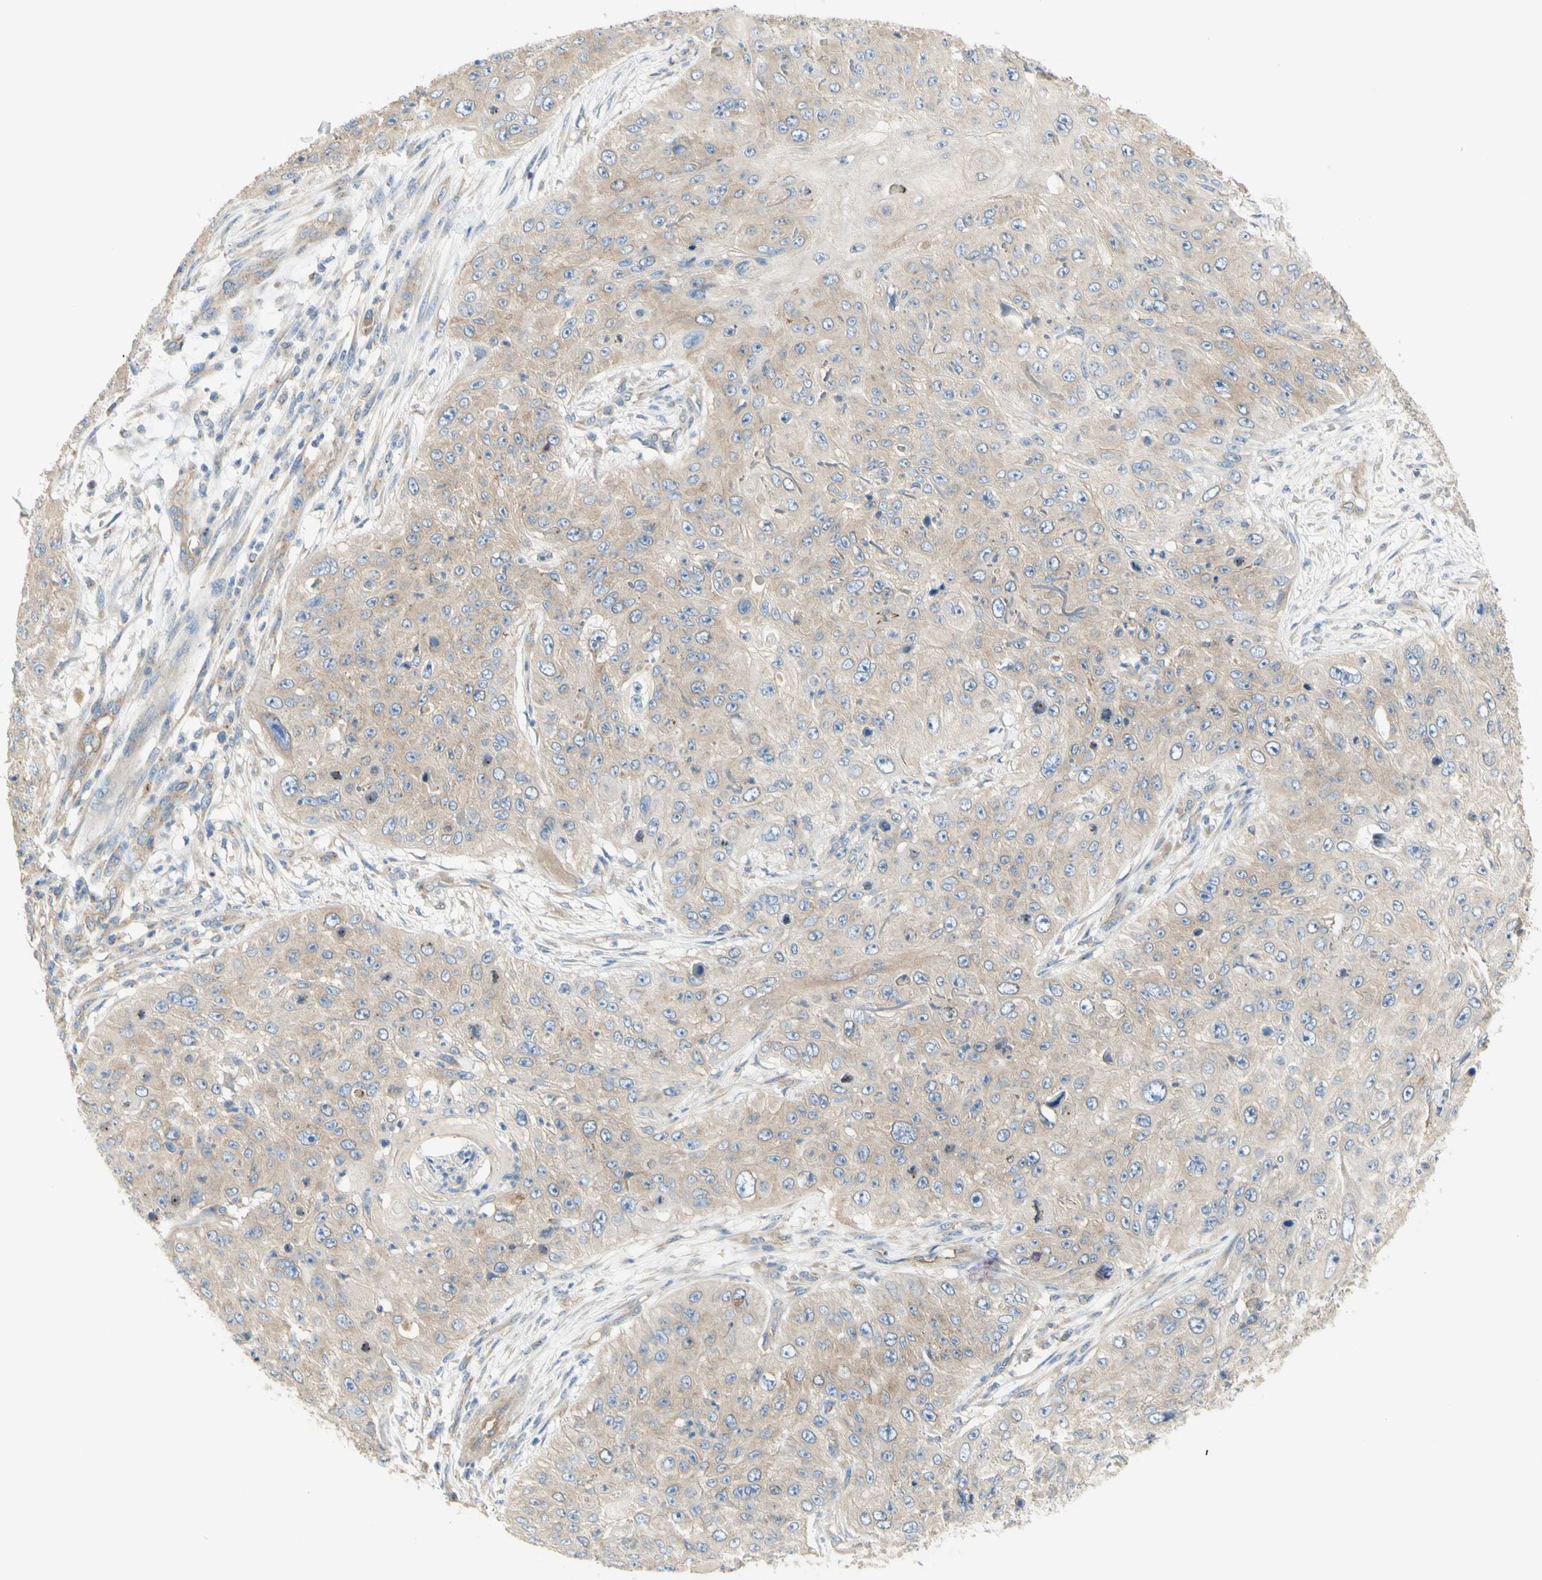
{"staining": {"intensity": "weak", "quantity": ">75%", "location": "cytoplasmic/membranous"}, "tissue": "skin cancer", "cell_type": "Tumor cells", "image_type": "cancer", "snomed": [{"axis": "morphology", "description": "Squamous cell carcinoma, NOS"}, {"axis": "topography", "description": "Skin"}], "caption": "Human skin cancer stained with a brown dye shows weak cytoplasmic/membranous positive staining in about >75% of tumor cells.", "gene": "DYNC1H1", "patient": {"sex": "female", "age": 80}}